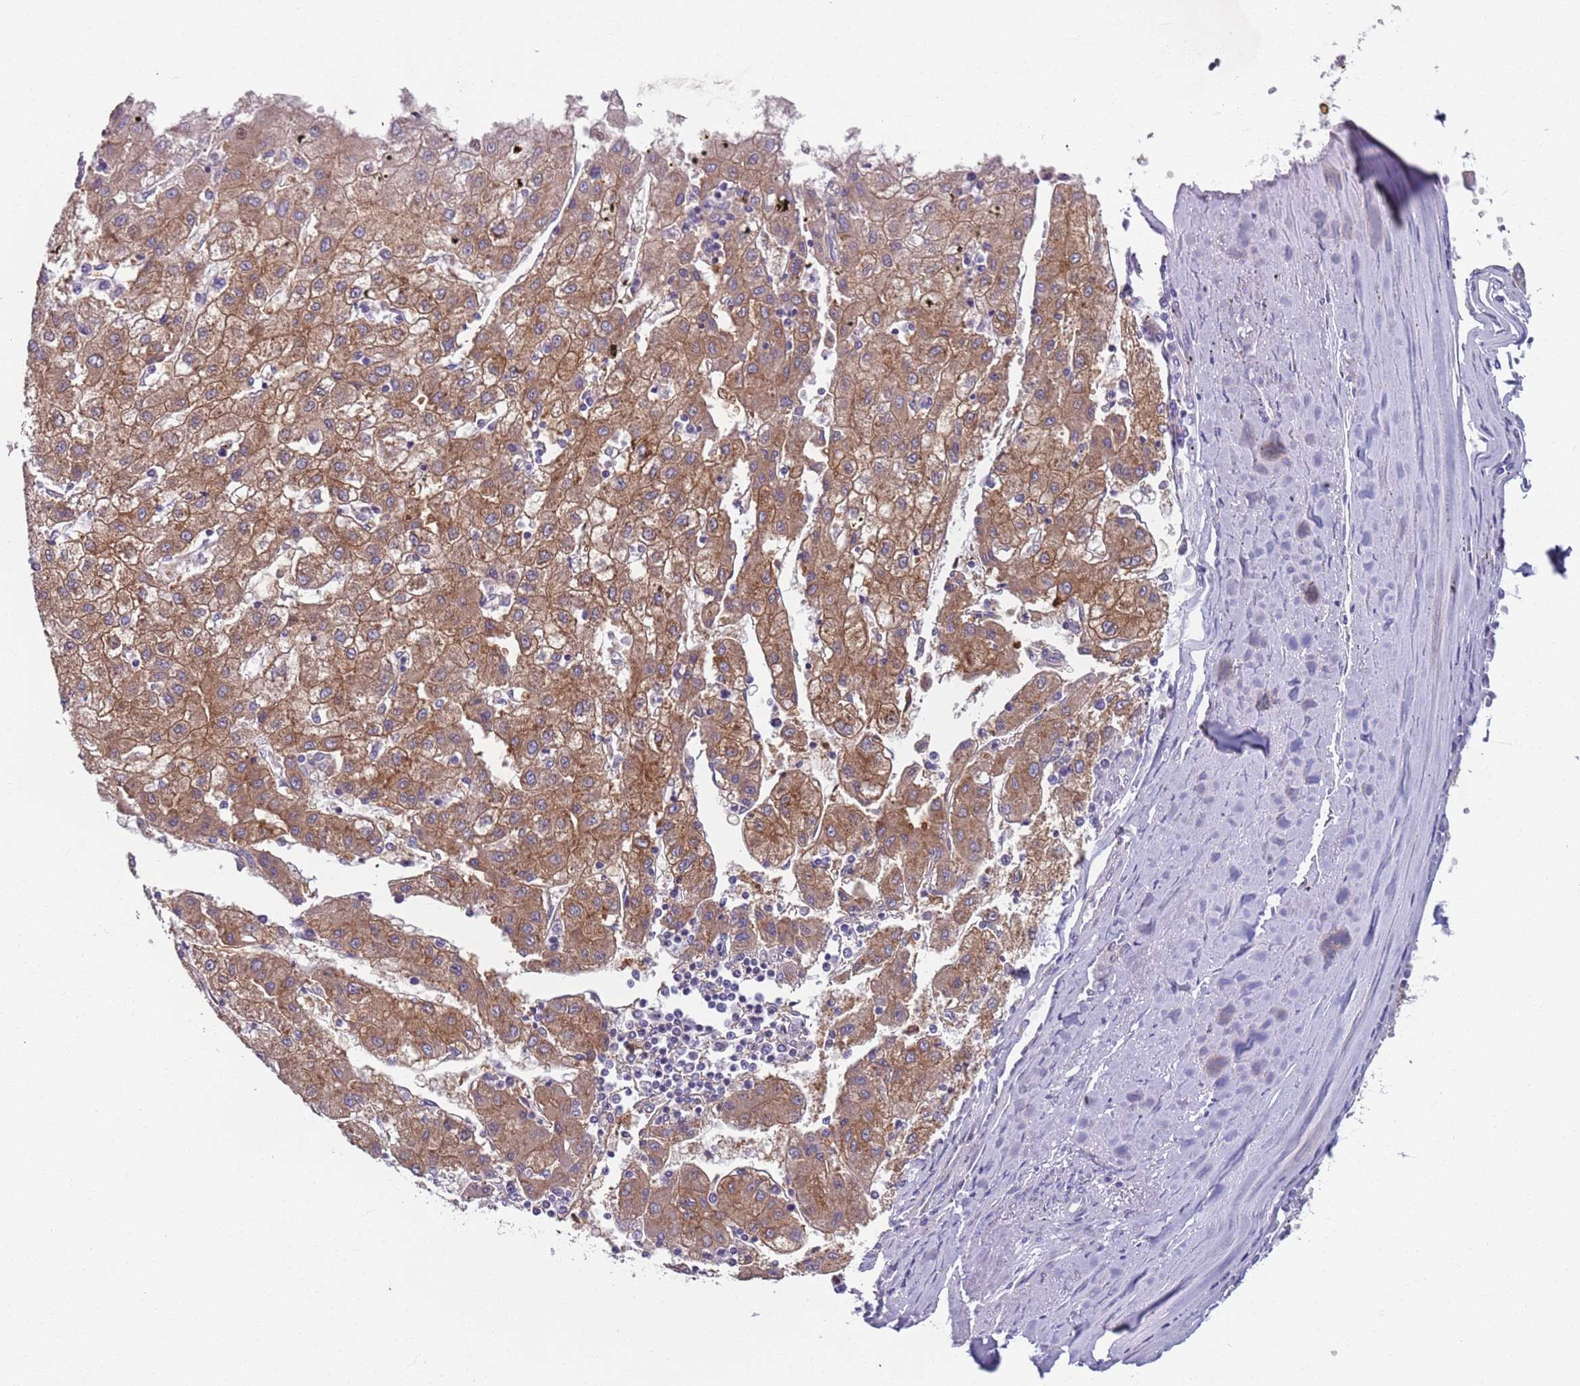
{"staining": {"intensity": "moderate", "quantity": ">75%", "location": "cytoplasmic/membranous"}, "tissue": "liver cancer", "cell_type": "Tumor cells", "image_type": "cancer", "snomed": [{"axis": "morphology", "description": "Carcinoma, Hepatocellular, NOS"}, {"axis": "topography", "description": "Liver"}], "caption": "Protein expression analysis of human liver hepatocellular carcinoma reveals moderate cytoplasmic/membranous staining in about >75% of tumor cells.", "gene": "AKTIP", "patient": {"sex": "male", "age": 72}}